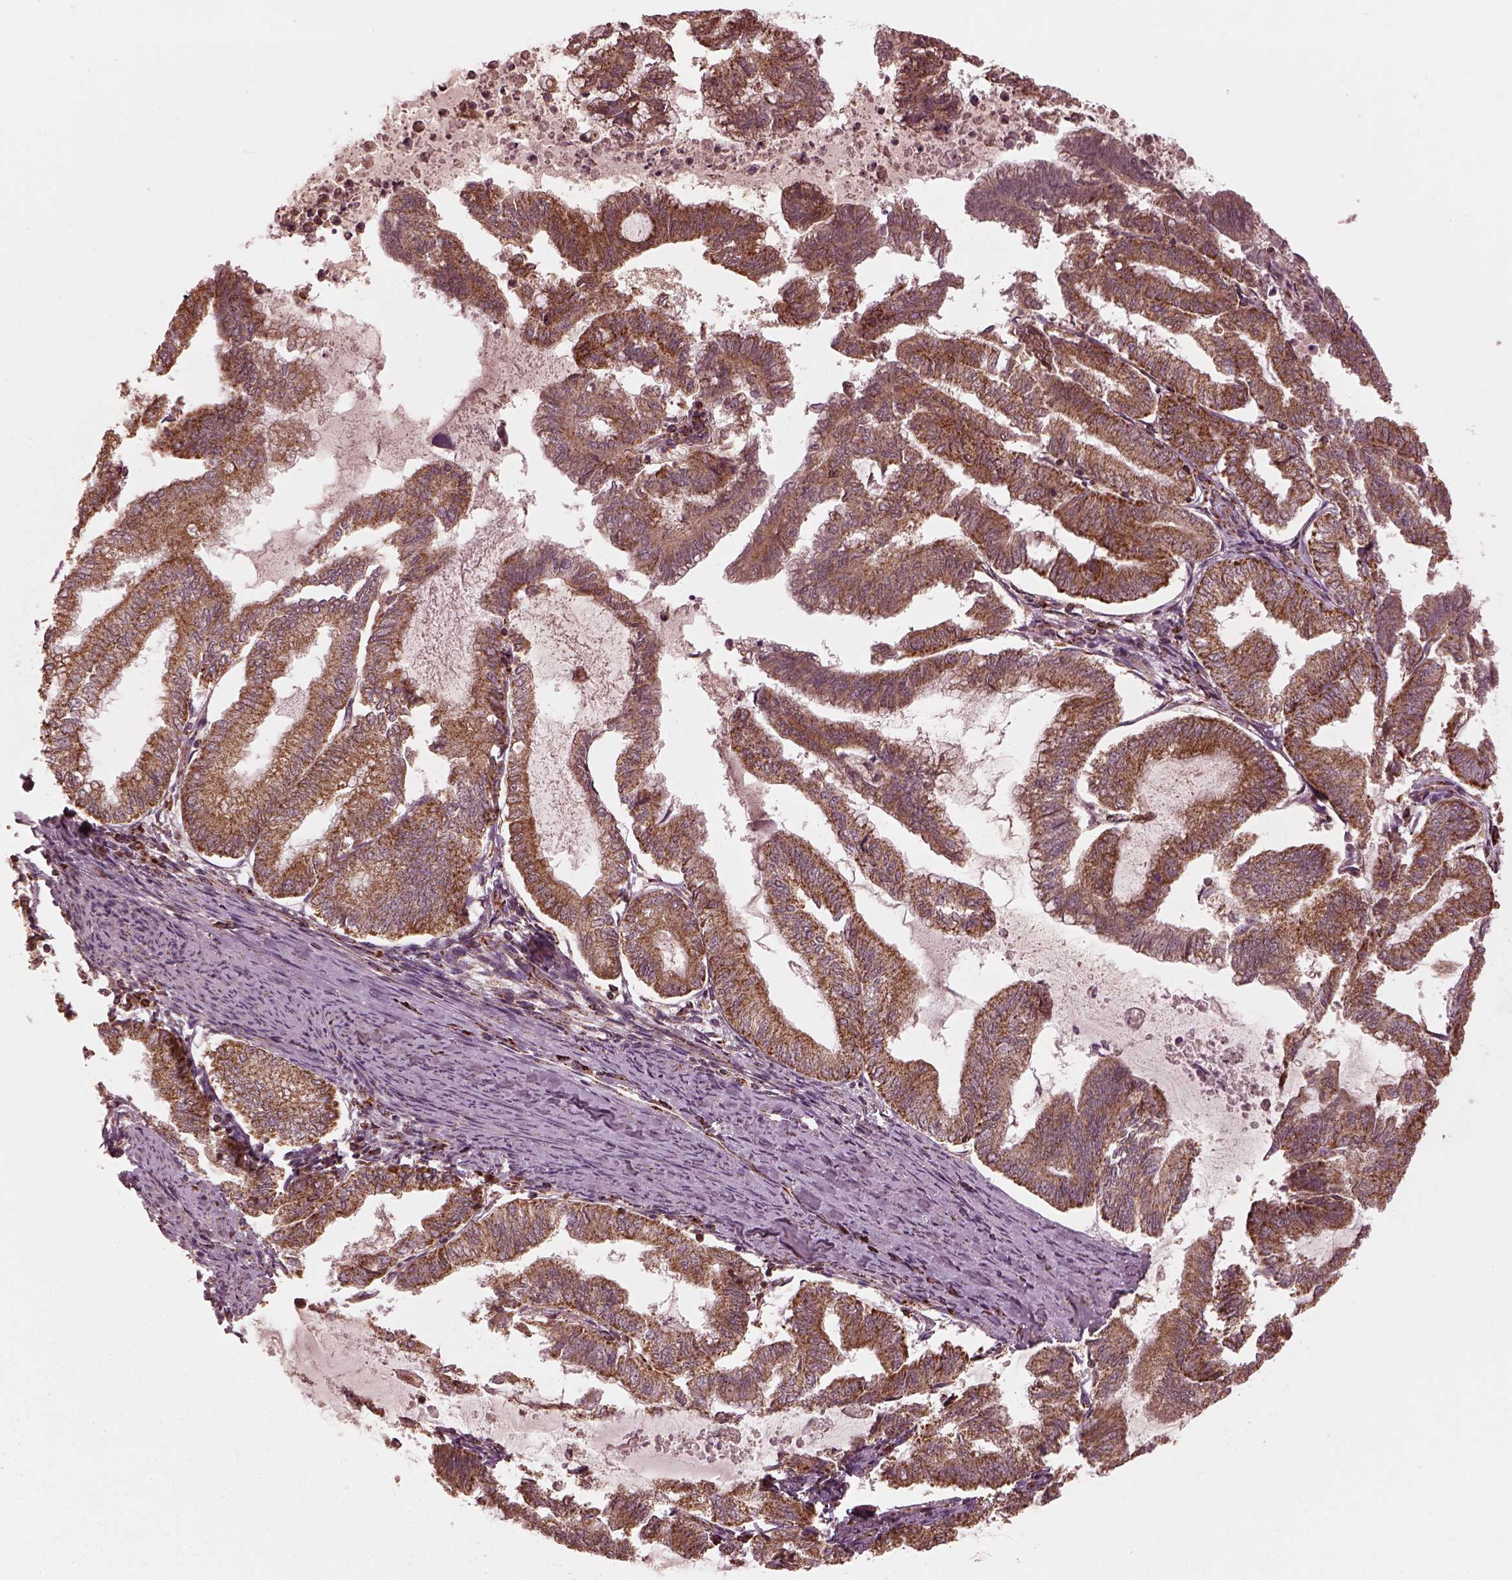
{"staining": {"intensity": "moderate", "quantity": ">75%", "location": "cytoplasmic/membranous"}, "tissue": "endometrial cancer", "cell_type": "Tumor cells", "image_type": "cancer", "snomed": [{"axis": "morphology", "description": "Adenocarcinoma, NOS"}, {"axis": "topography", "description": "Endometrium"}], "caption": "Protein expression analysis of endometrial adenocarcinoma displays moderate cytoplasmic/membranous positivity in about >75% of tumor cells.", "gene": "NDUFB10", "patient": {"sex": "female", "age": 79}}